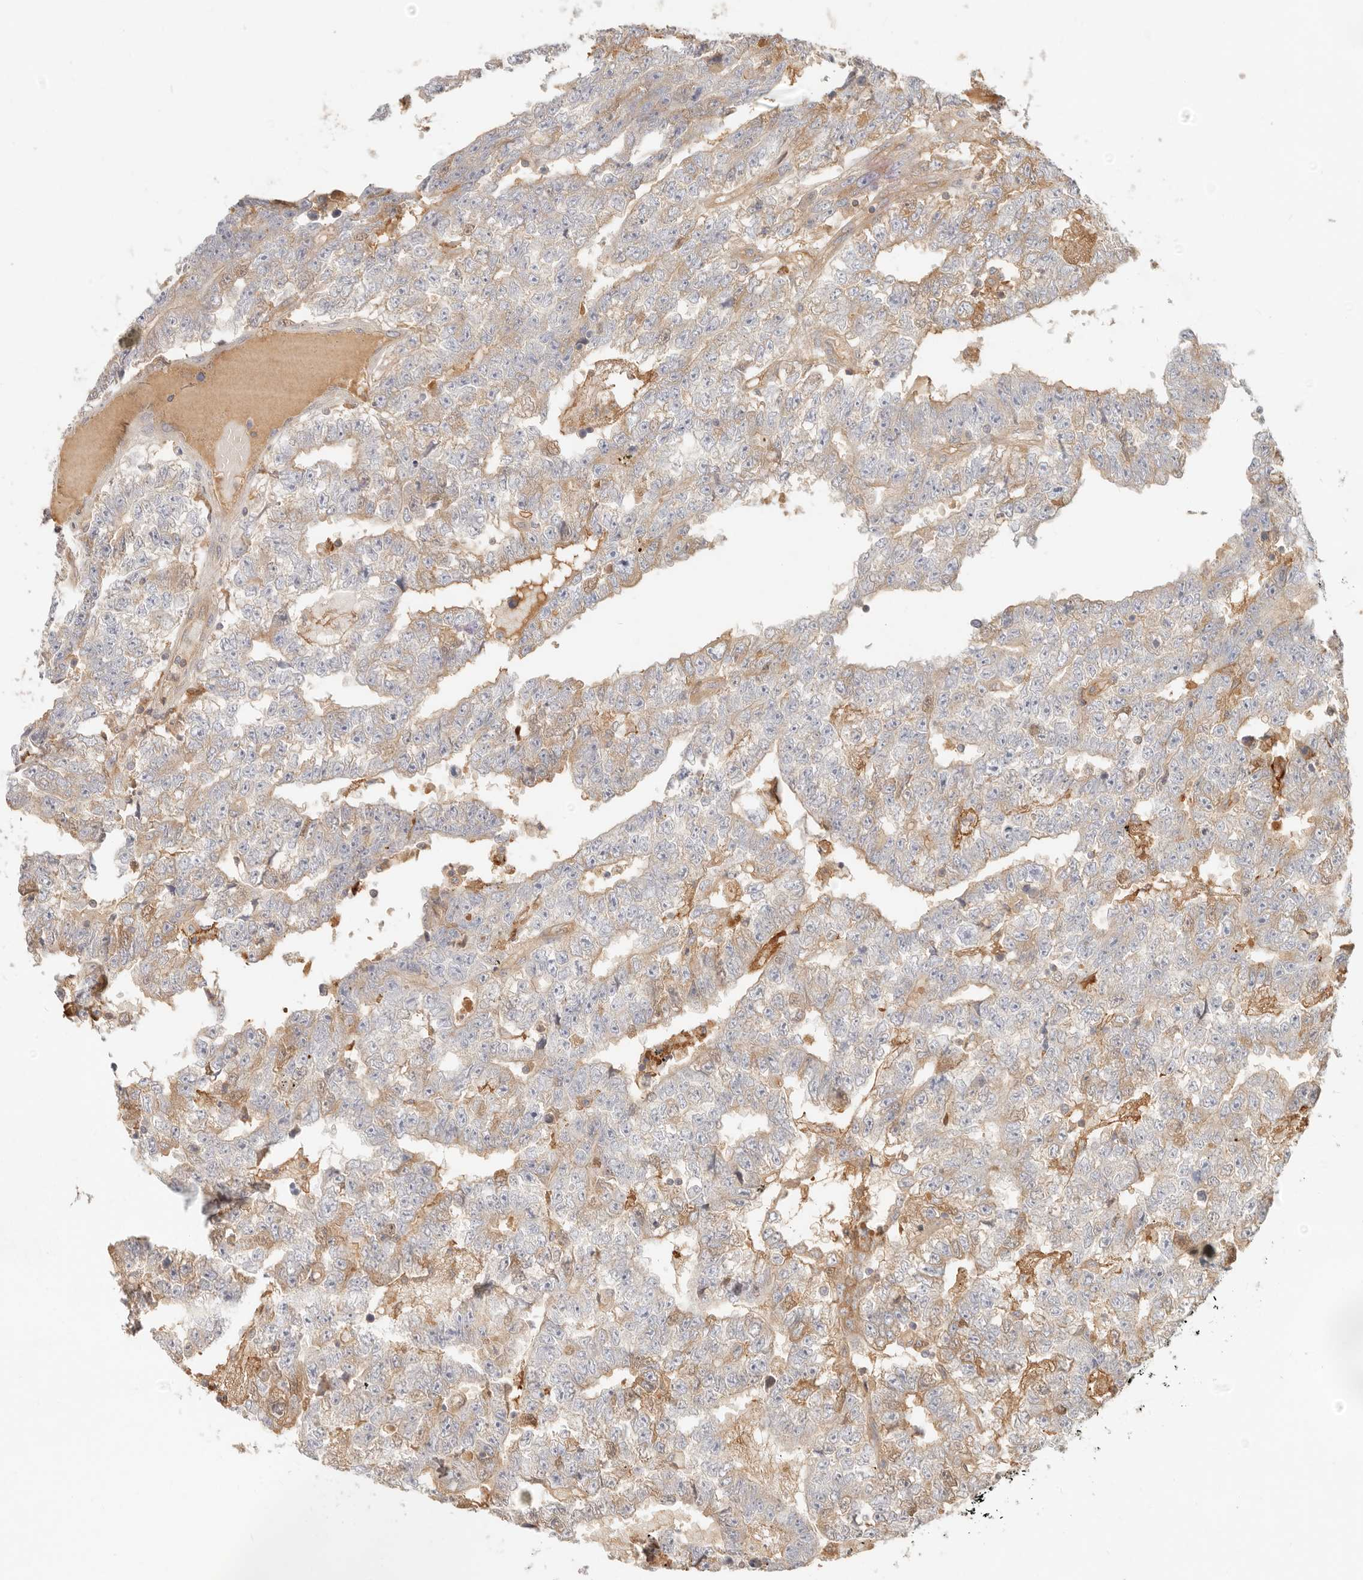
{"staining": {"intensity": "moderate", "quantity": "<25%", "location": "cytoplasmic/membranous"}, "tissue": "testis cancer", "cell_type": "Tumor cells", "image_type": "cancer", "snomed": [{"axis": "morphology", "description": "Carcinoma, Embryonal, NOS"}, {"axis": "topography", "description": "Testis"}], "caption": "Protein expression analysis of testis cancer exhibits moderate cytoplasmic/membranous positivity in about <25% of tumor cells.", "gene": "NECAP2", "patient": {"sex": "male", "age": 25}}